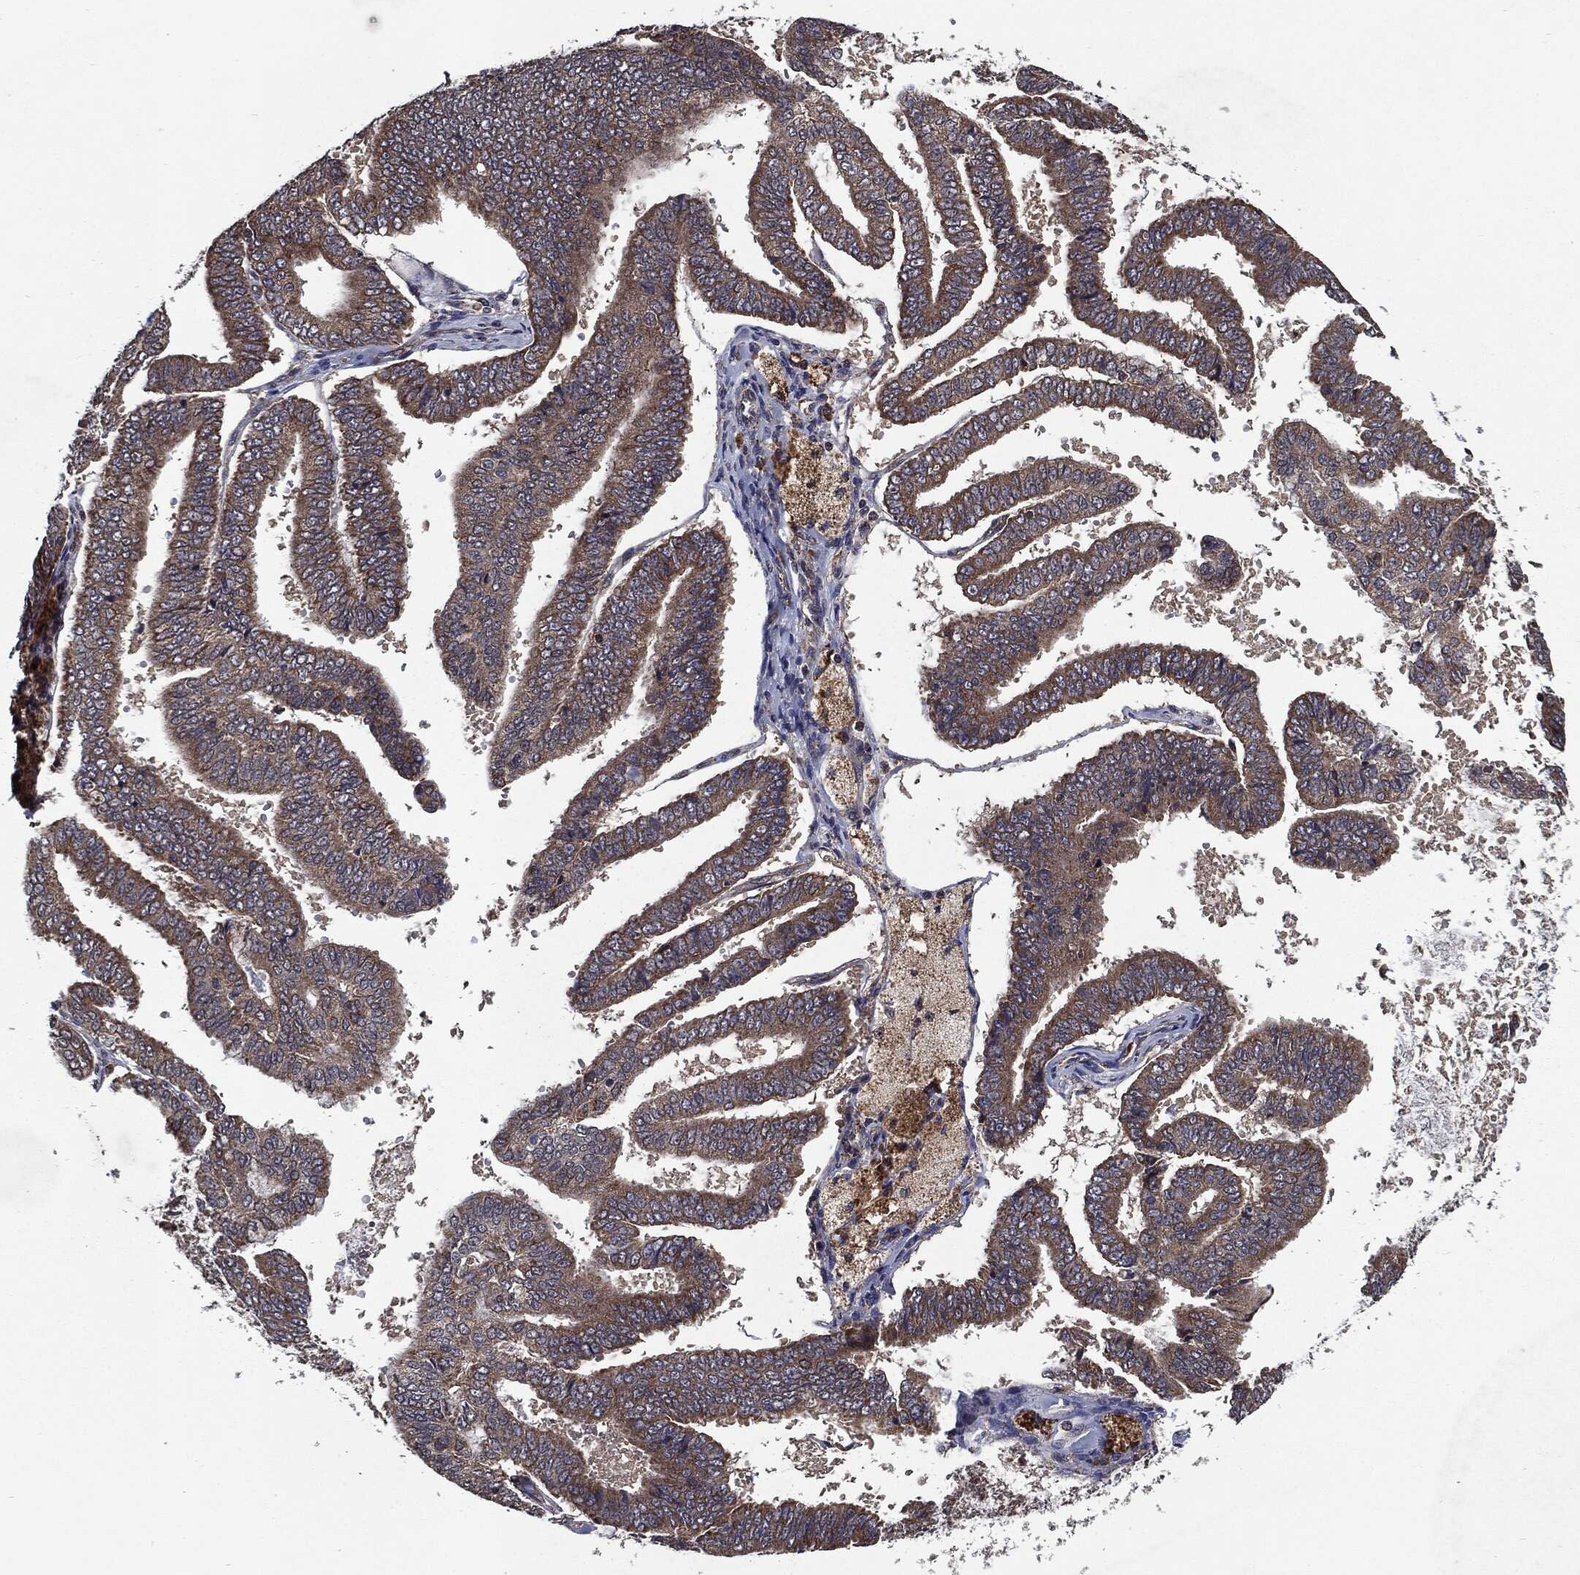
{"staining": {"intensity": "moderate", "quantity": ">75%", "location": "cytoplasmic/membranous"}, "tissue": "endometrial cancer", "cell_type": "Tumor cells", "image_type": "cancer", "snomed": [{"axis": "morphology", "description": "Adenocarcinoma, NOS"}, {"axis": "topography", "description": "Endometrium"}], "caption": "Endometrial cancer stained with a brown dye displays moderate cytoplasmic/membranous positive positivity in approximately >75% of tumor cells.", "gene": "HDAC5", "patient": {"sex": "female", "age": 63}}